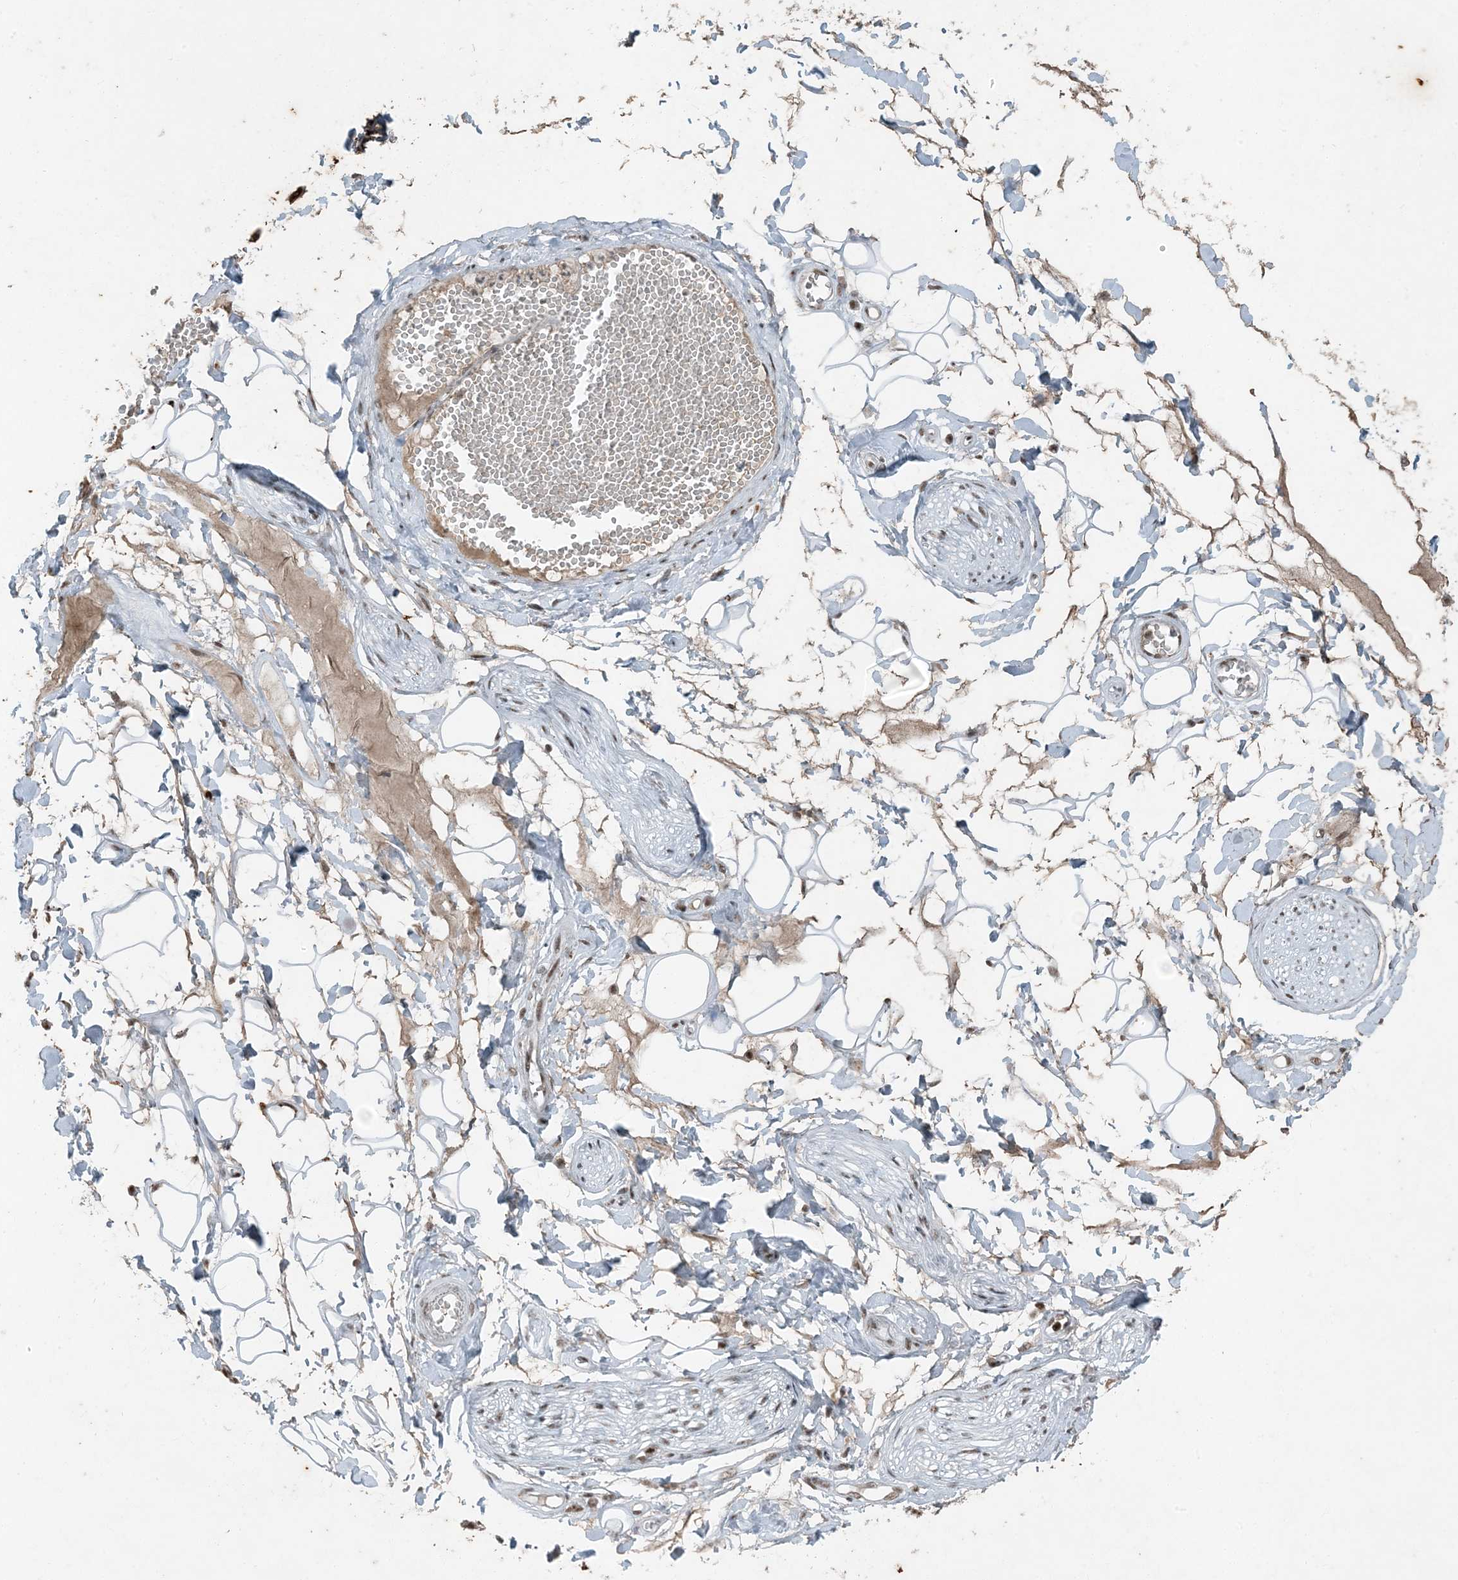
{"staining": {"intensity": "weak", "quantity": "25%-75%", "location": "cytoplasmic/membranous"}, "tissue": "adipose tissue", "cell_type": "Adipocytes", "image_type": "normal", "snomed": [{"axis": "morphology", "description": "Normal tissue, NOS"}, {"axis": "morphology", "description": "Inflammation, NOS"}, {"axis": "topography", "description": "Salivary gland"}, {"axis": "topography", "description": "Peripheral nerve tissue"}], "caption": "Adipose tissue stained with a brown dye shows weak cytoplasmic/membranous positive expression in about 25%-75% of adipocytes.", "gene": "TADA2B", "patient": {"sex": "female", "age": 75}}